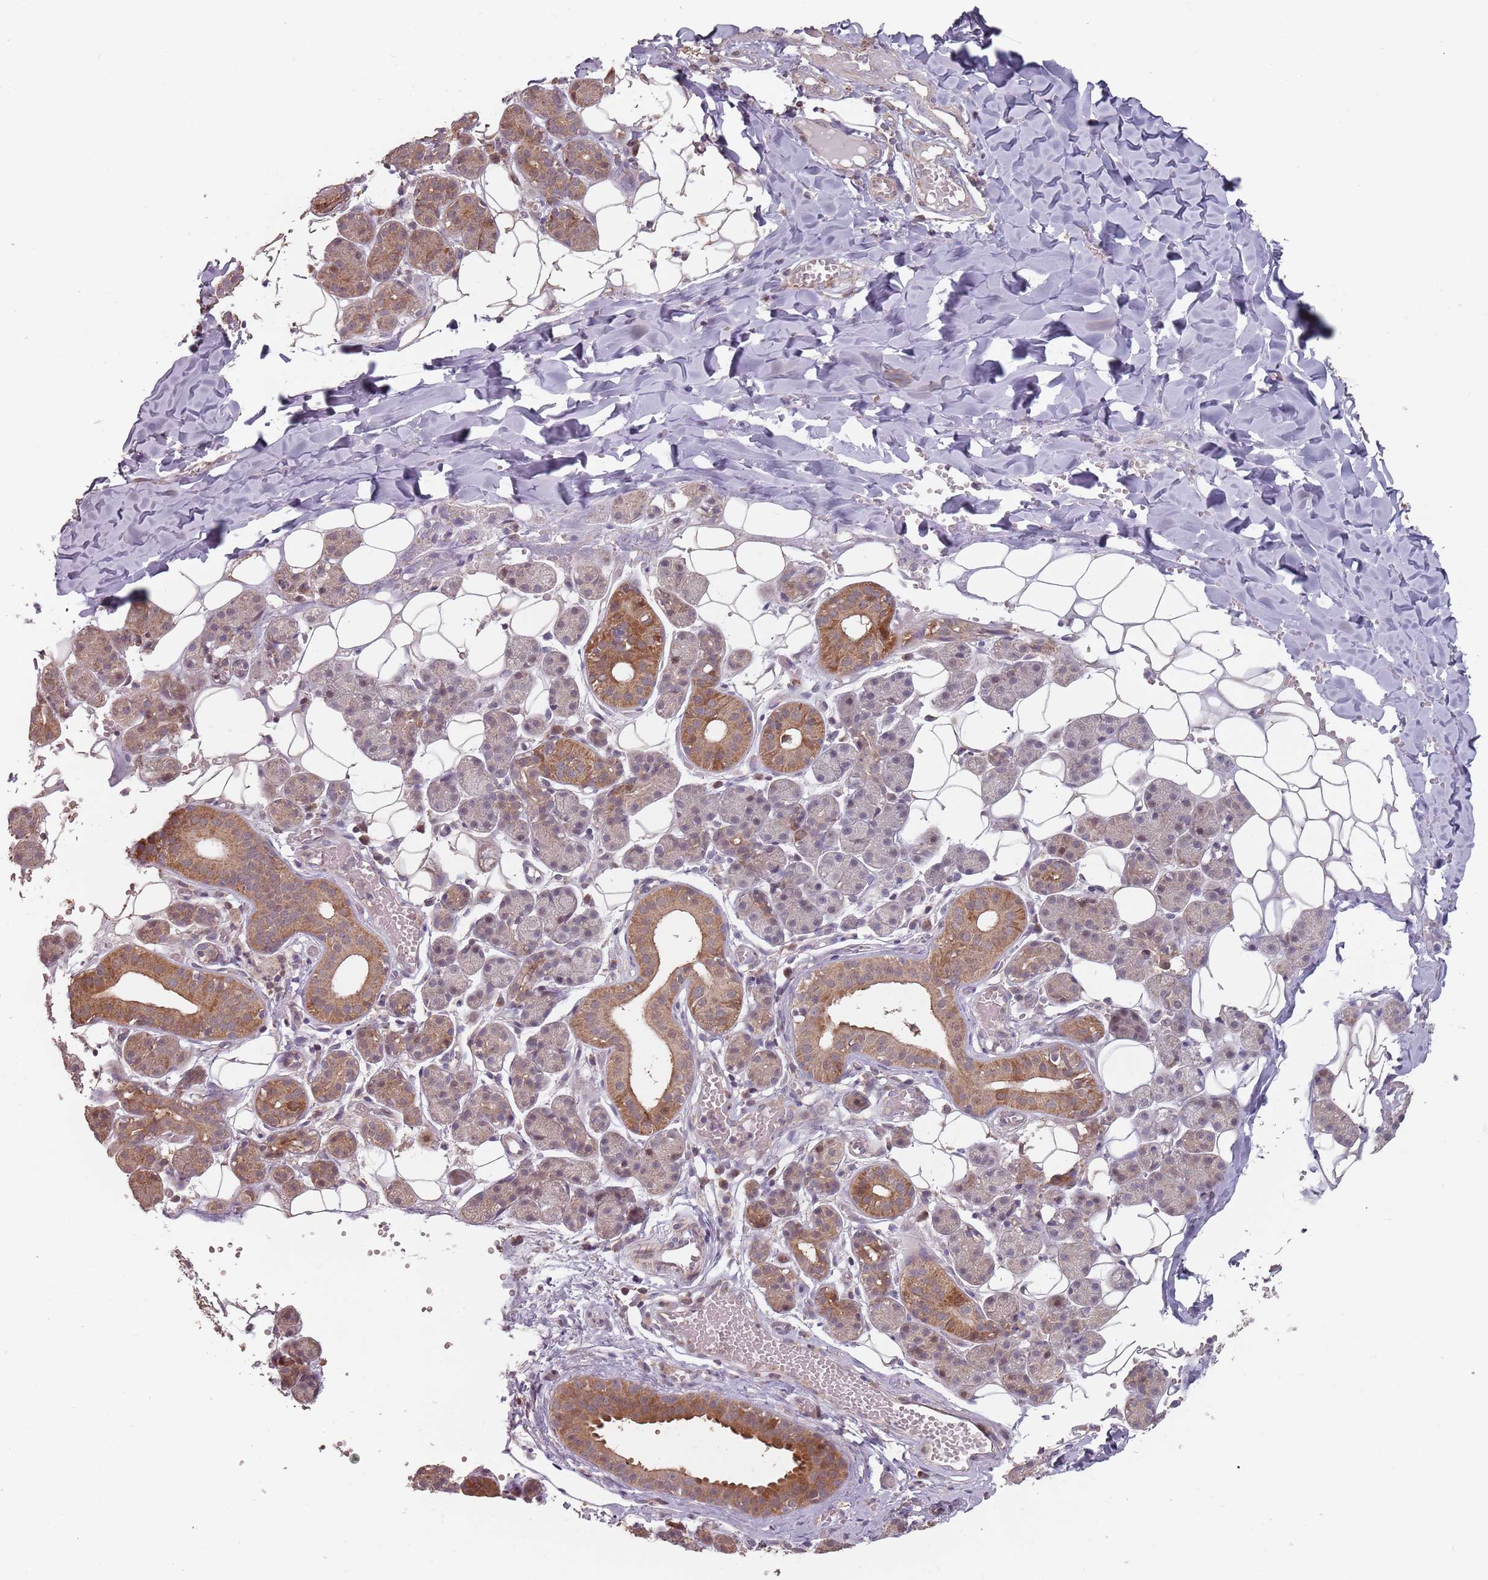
{"staining": {"intensity": "moderate", "quantity": "25%-75%", "location": "cytoplasmic/membranous,nuclear"}, "tissue": "salivary gland", "cell_type": "Glandular cells", "image_type": "normal", "snomed": [{"axis": "morphology", "description": "Normal tissue, NOS"}, {"axis": "topography", "description": "Salivary gland"}], "caption": "Brown immunohistochemical staining in benign salivary gland displays moderate cytoplasmic/membranous,nuclear expression in approximately 25%-75% of glandular cells. (IHC, brightfield microscopy, high magnification).", "gene": "VPS52", "patient": {"sex": "female", "age": 33}}